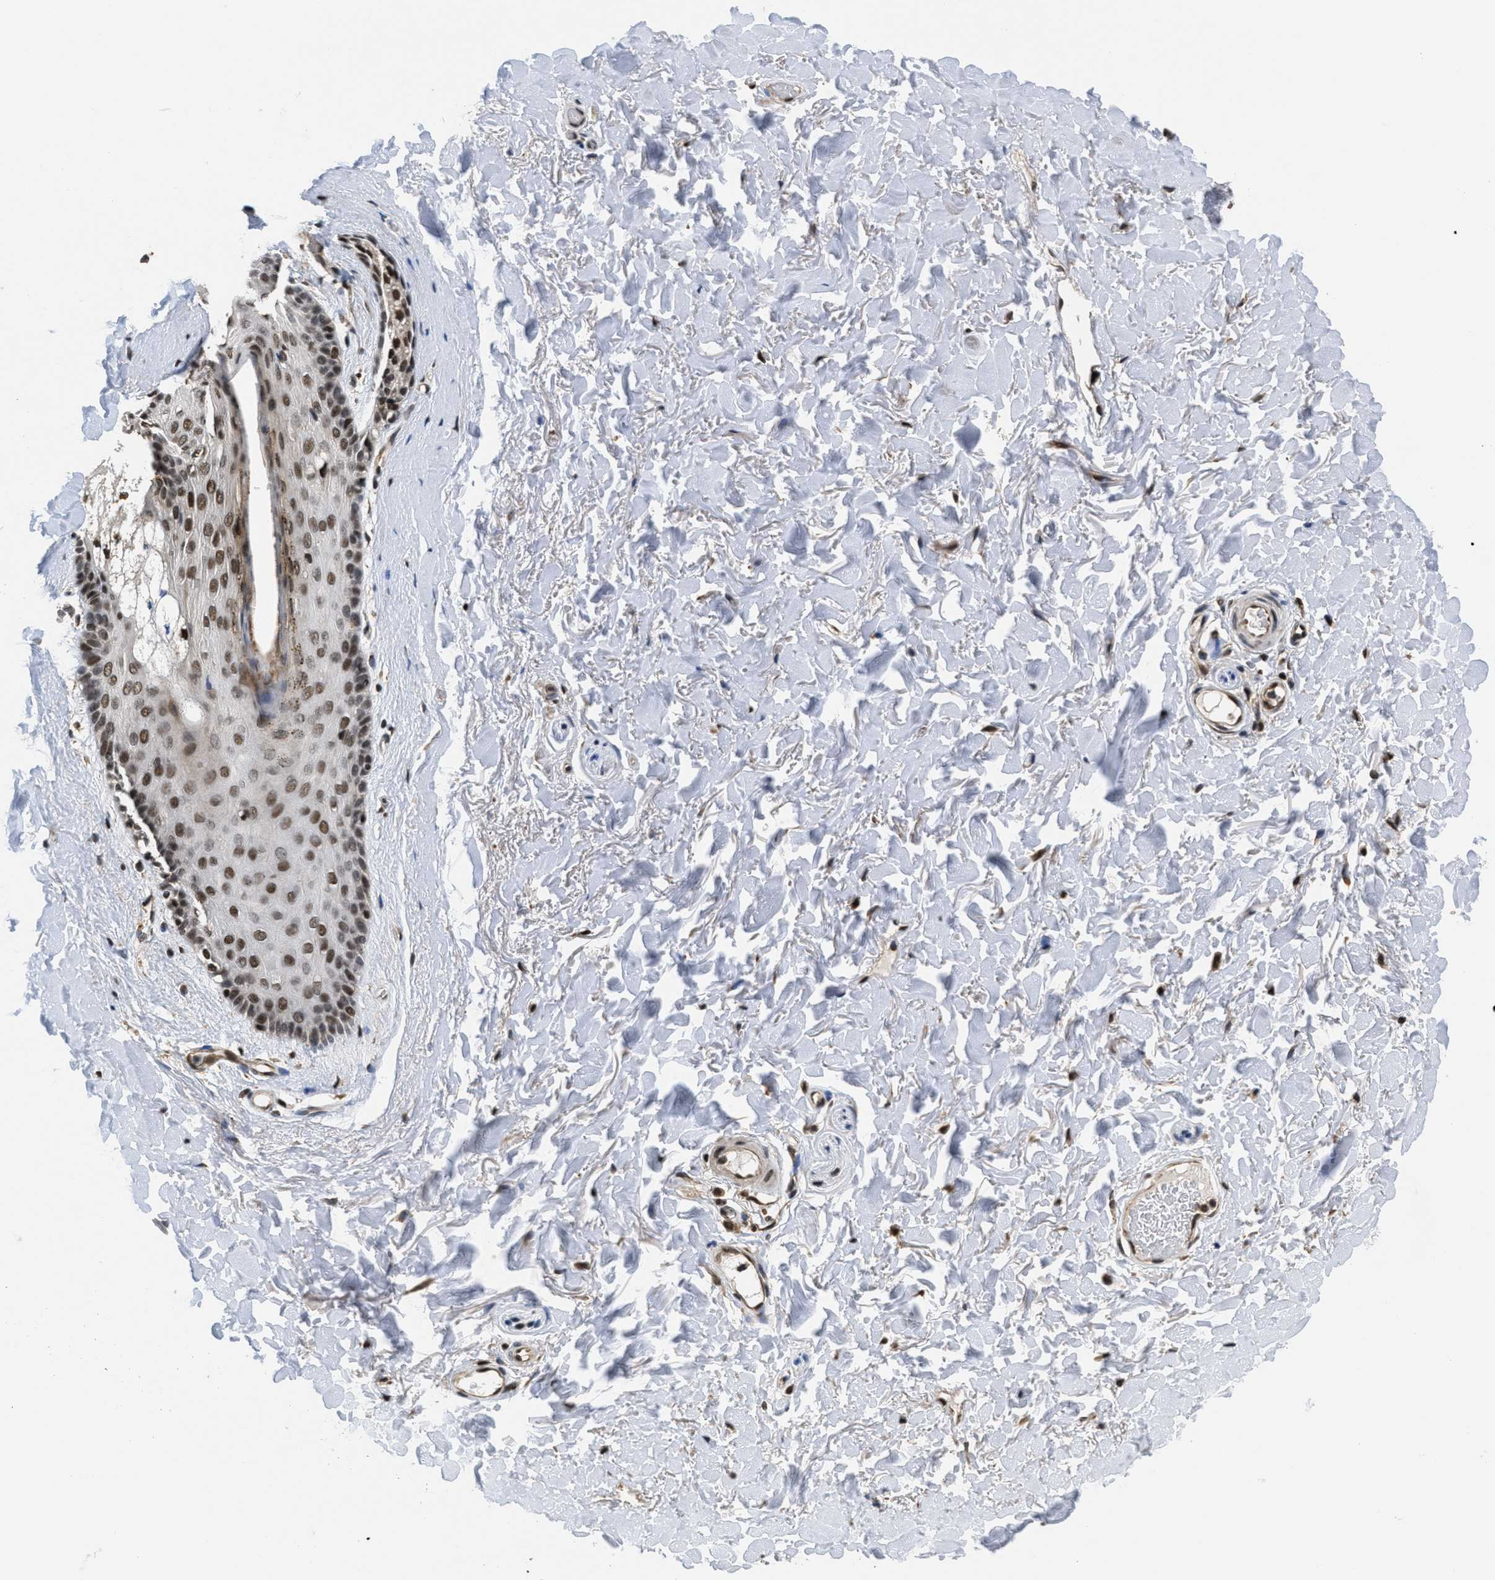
{"staining": {"intensity": "strong", "quantity": ">75%", "location": "cytoplasmic/membranous"}, "tissue": "skin", "cell_type": "Epidermal cells", "image_type": "normal", "snomed": [{"axis": "morphology", "description": "Normal tissue, NOS"}, {"axis": "topography", "description": "Anal"}], "caption": "Epidermal cells demonstrate strong cytoplasmic/membranous staining in about >75% of cells in benign skin.", "gene": "CUL4B", "patient": {"sex": "male", "age": 74}}